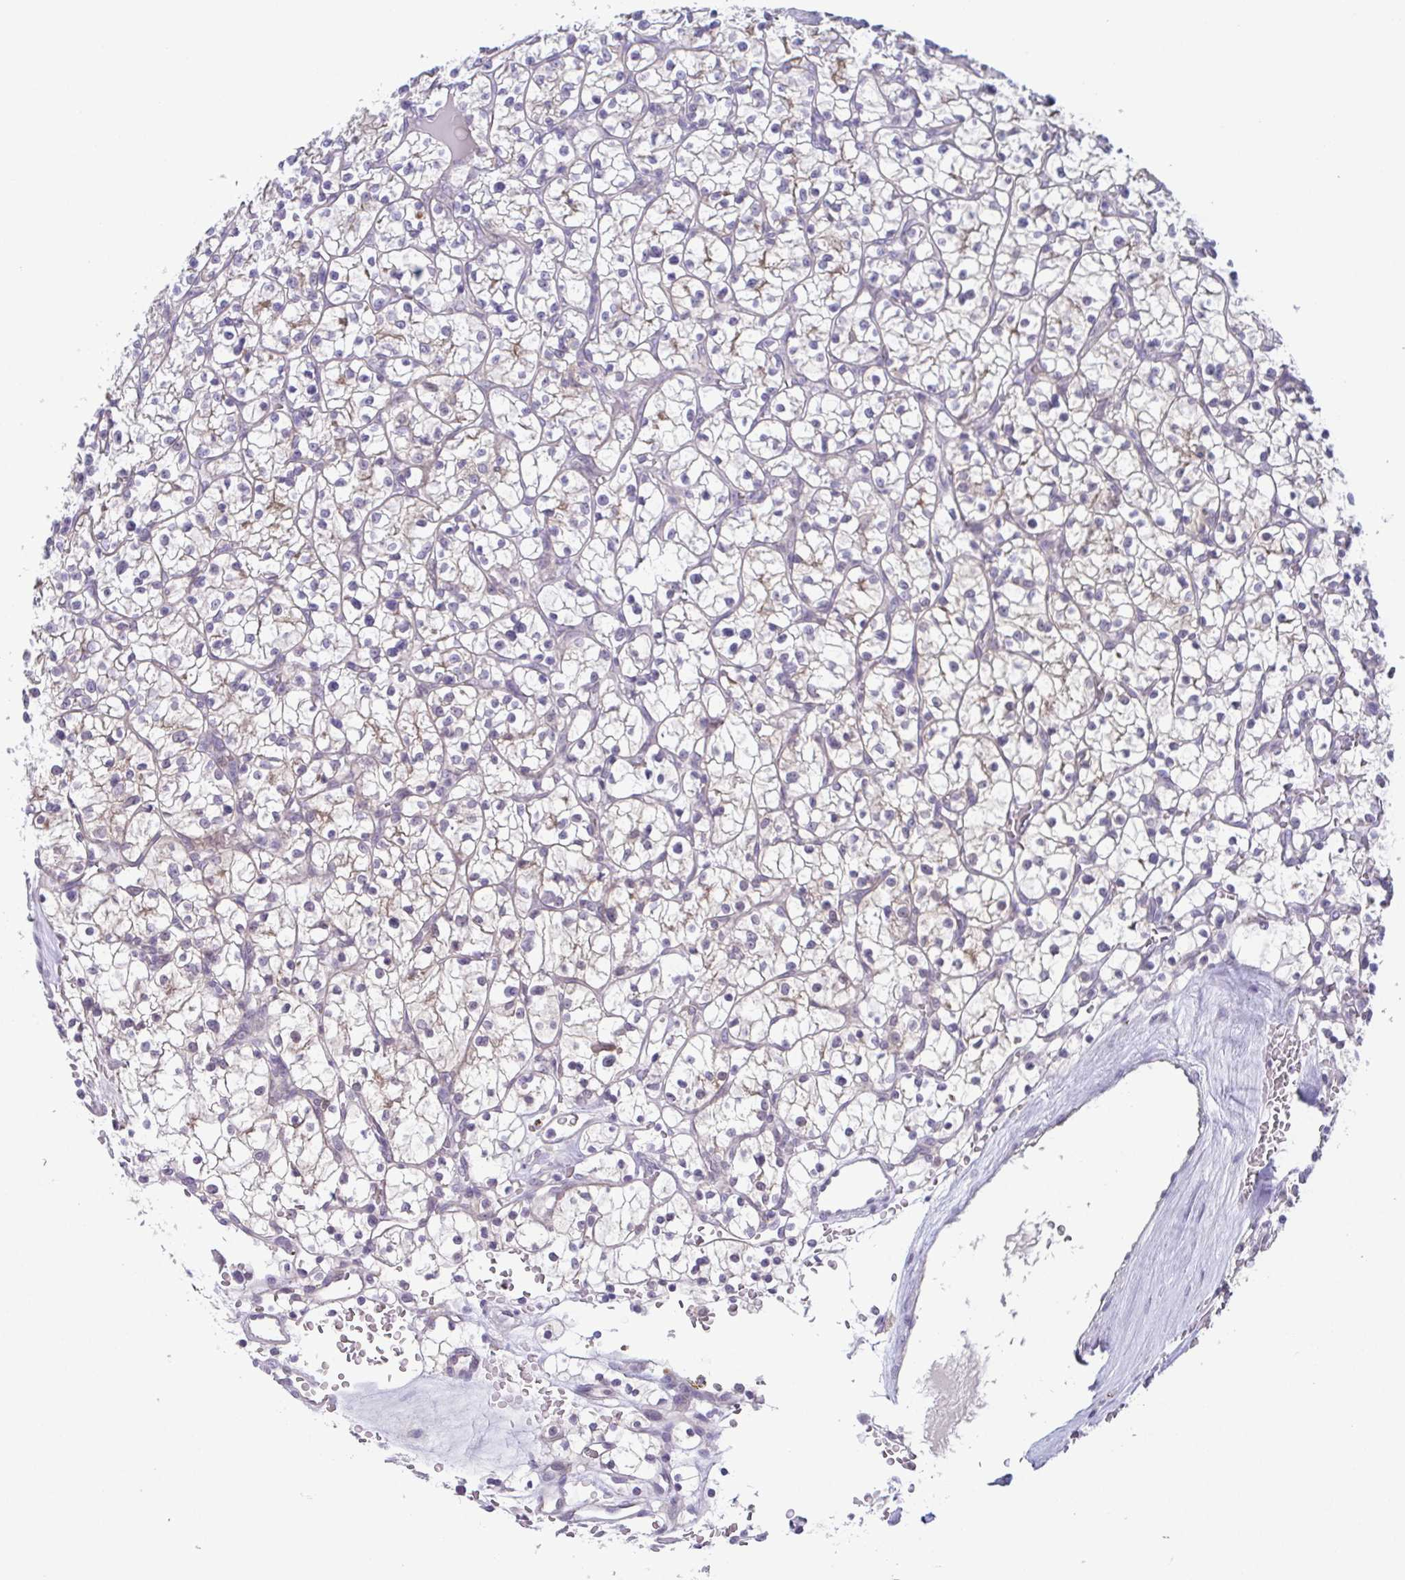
{"staining": {"intensity": "negative", "quantity": "none", "location": "none"}, "tissue": "renal cancer", "cell_type": "Tumor cells", "image_type": "cancer", "snomed": [{"axis": "morphology", "description": "Adenocarcinoma, NOS"}, {"axis": "topography", "description": "Kidney"}], "caption": "Tumor cells are negative for protein expression in human renal cancer (adenocarcinoma). The staining is performed using DAB (3,3'-diaminobenzidine) brown chromogen with nuclei counter-stained in using hematoxylin.", "gene": "UBE2Q1", "patient": {"sex": "female", "age": 64}}